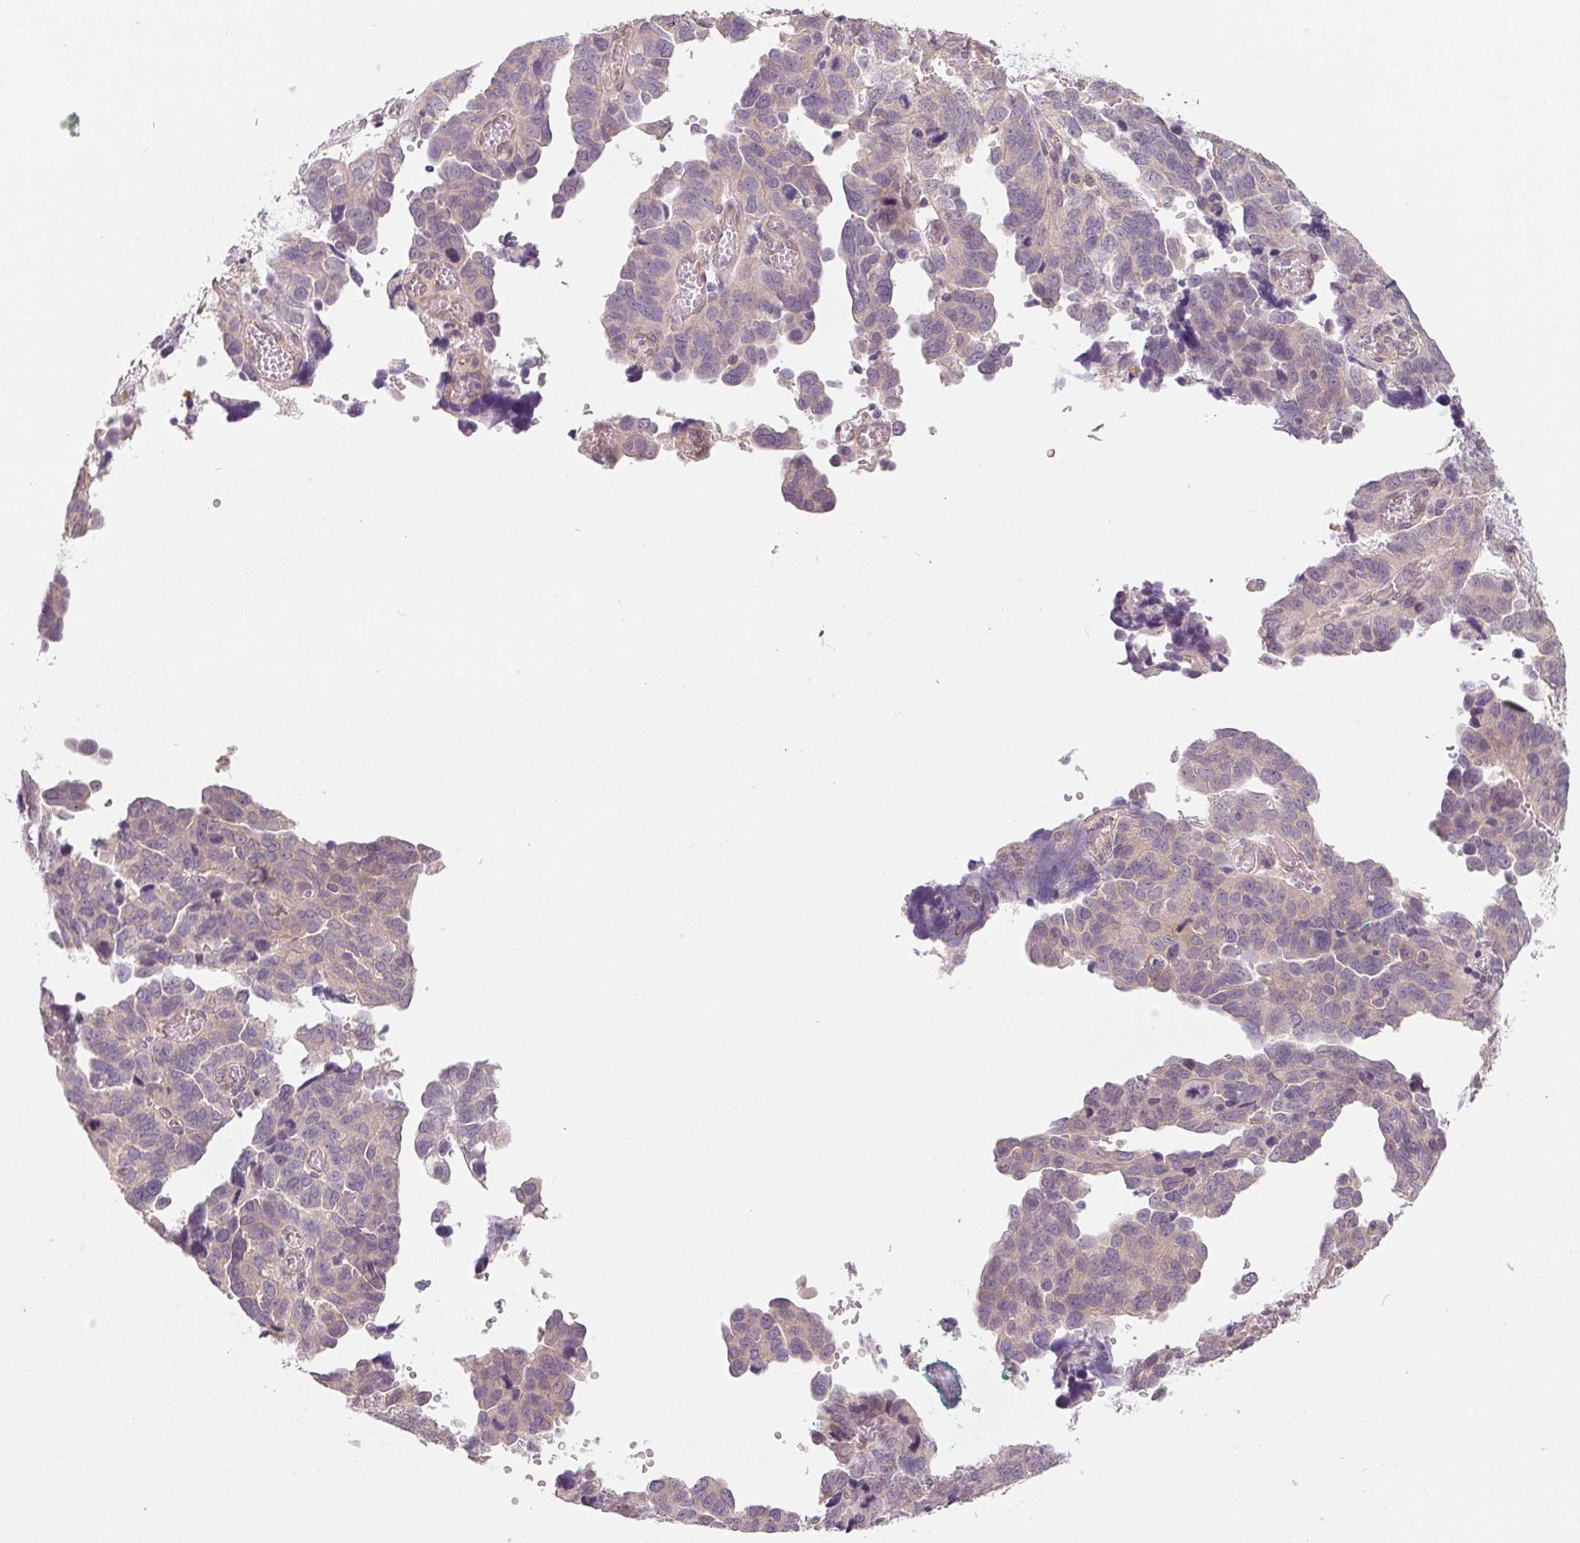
{"staining": {"intensity": "negative", "quantity": "none", "location": "none"}, "tissue": "ovarian cancer", "cell_type": "Tumor cells", "image_type": "cancer", "snomed": [{"axis": "morphology", "description": "Cystadenocarcinoma, serous, NOS"}, {"axis": "topography", "description": "Ovary"}], "caption": "There is no significant positivity in tumor cells of serous cystadenocarcinoma (ovarian).", "gene": "CFC1", "patient": {"sex": "female", "age": 64}}